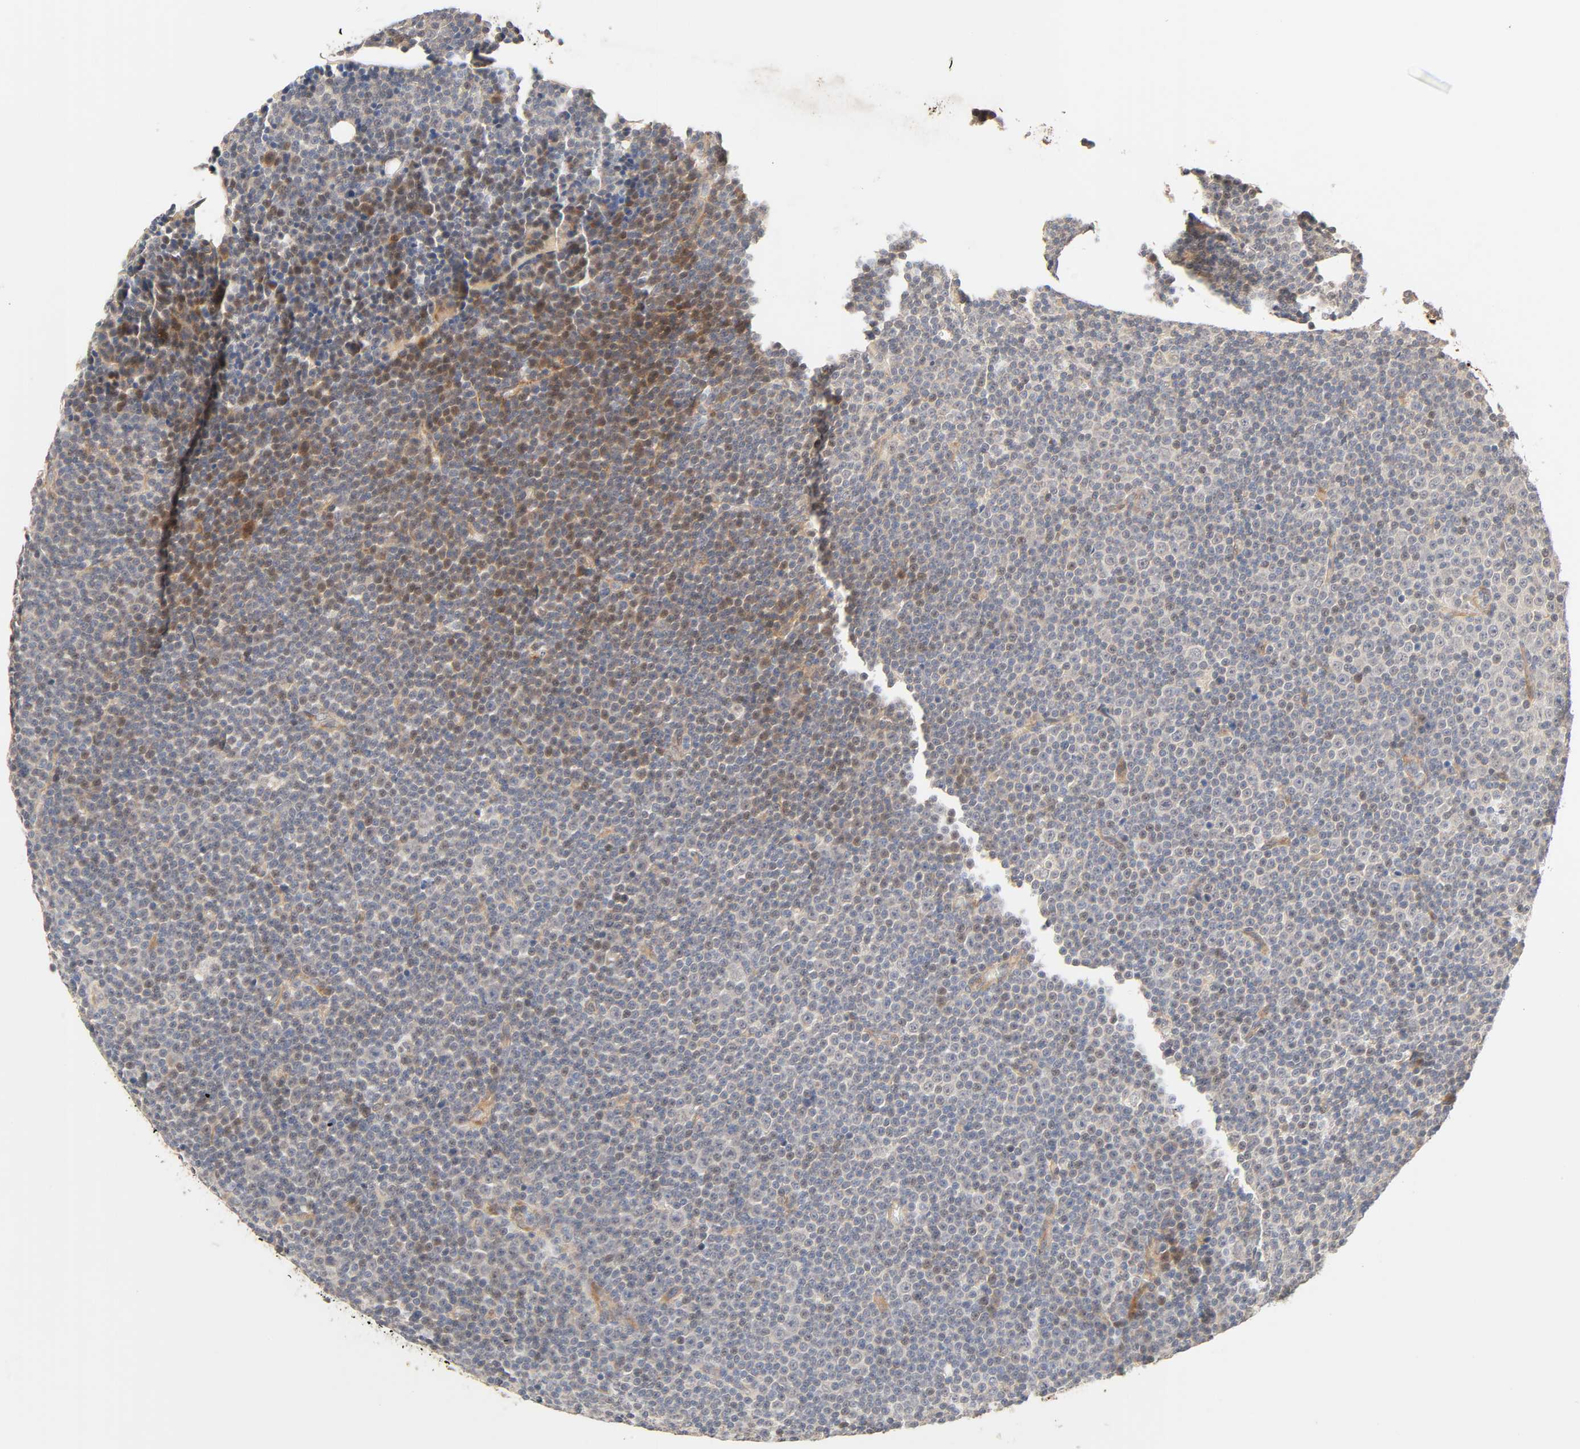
{"staining": {"intensity": "negative", "quantity": "none", "location": "none"}, "tissue": "lymphoma", "cell_type": "Tumor cells", "image_type": "cancer", "snomed": [{"axis": "morphology", "description": "Malignant lymphoma, non-Hodgkin's type, Low grade"}, {"axis": "topography", "description": "Lymph node"}], "caption": "Immunohistochemical staining of low-grade malignant lymphoma, non-Hodgkin's type demonstrates no significant expression in tumor cells.", "gene": "CACNA1G", "patient": {"sex": "female", "age": 67}}